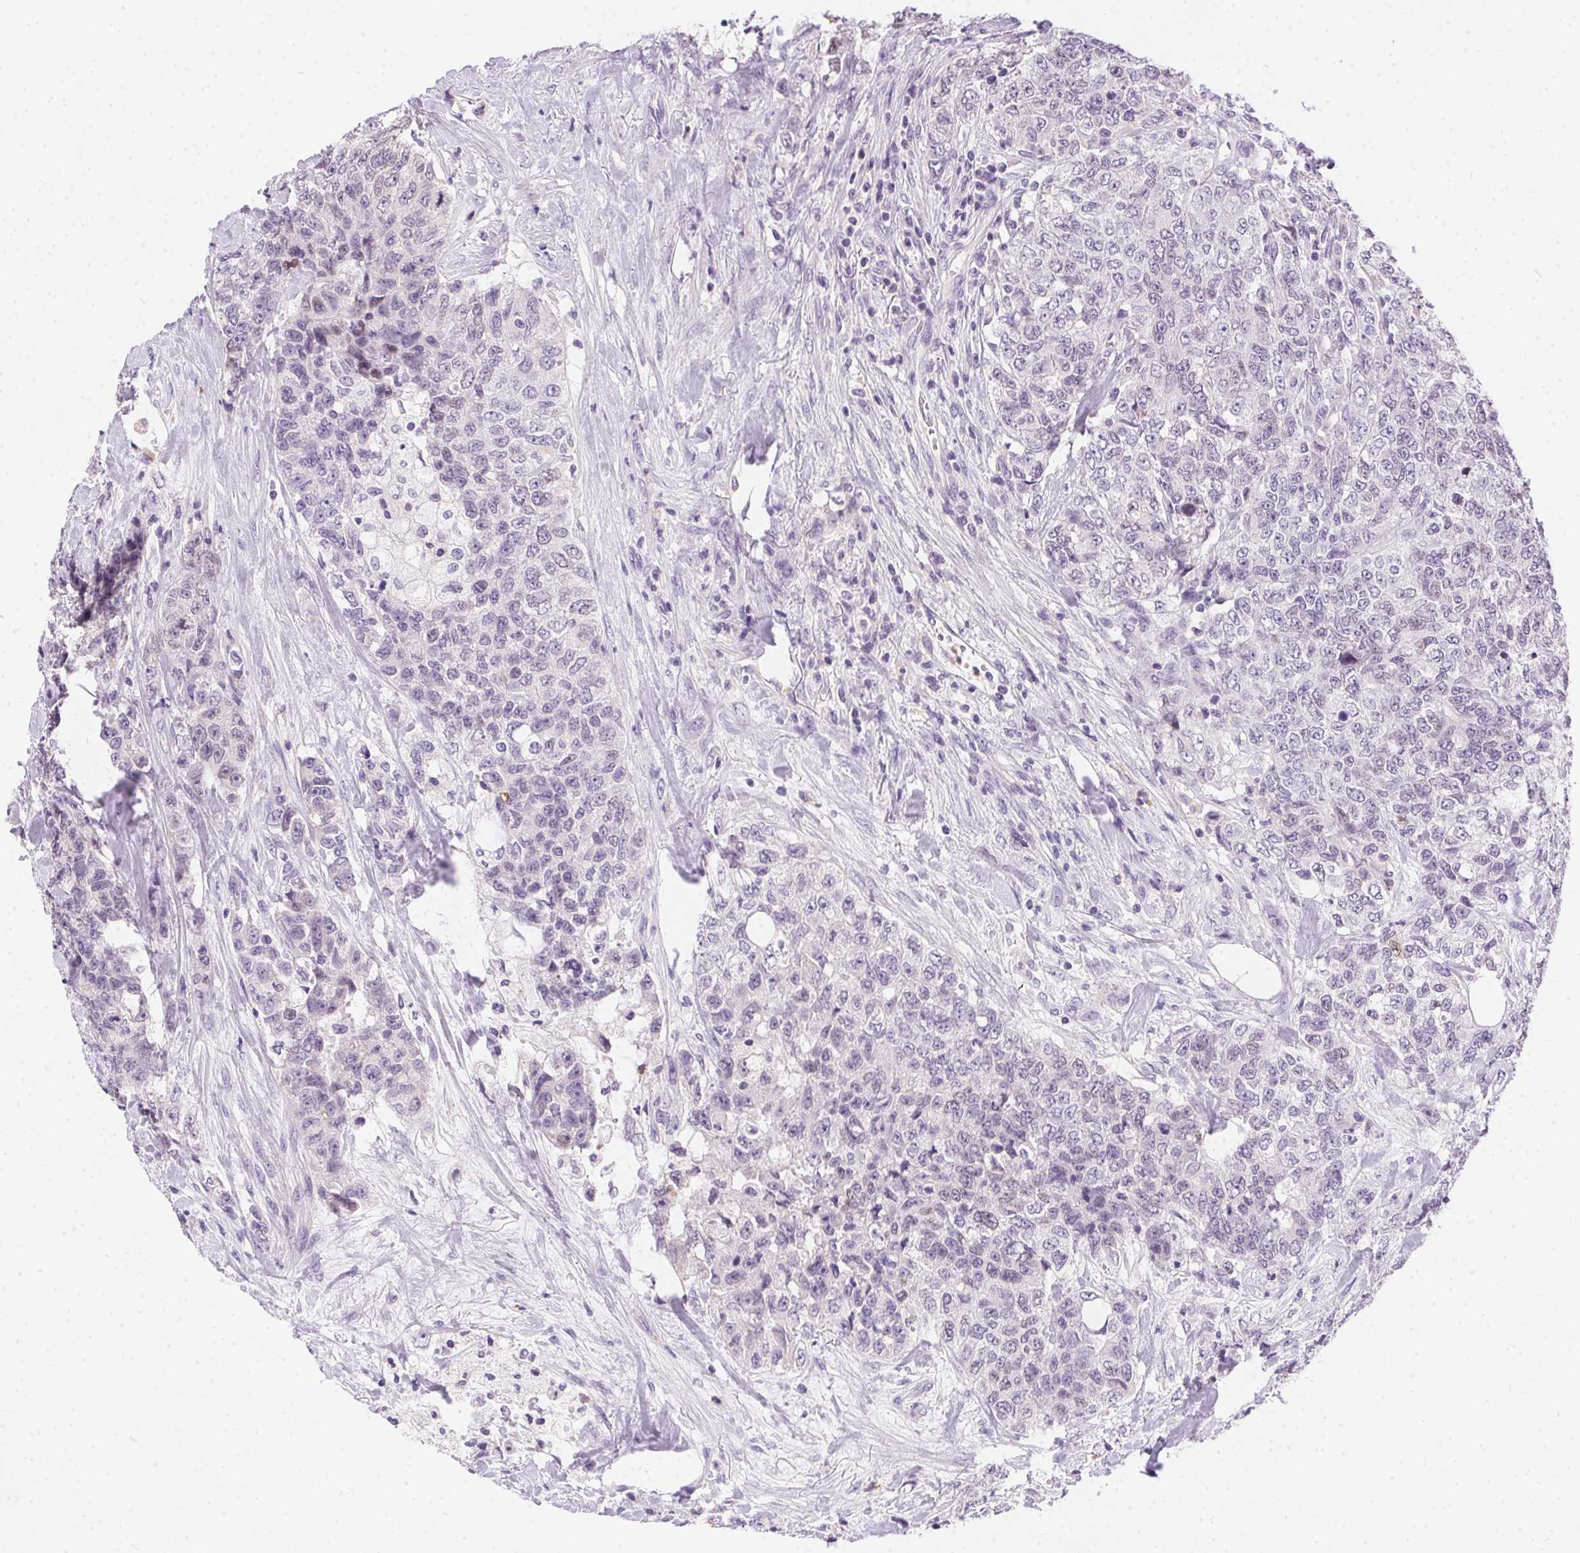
{"staining": {"intensity": "negative", "quantity": "none", "location": "none"}, "tissue": "urothelial cancer", "cell_type": "Tumor cells", "image_type": "cancer", "snomed": [{"axis": "morphology", "description": "Urothelial carcinoma, High grade"}, {"axis": "topography", "description": "Urinary bladder"}], "caption": "The immunohistochemistry (IHC) photomicrograph has no significant expression in tumor cells of urothelial carcinoma (high-grade) tissue.", "gene": "SSTR4", "patient": {"sex": "female", "age": 78}}